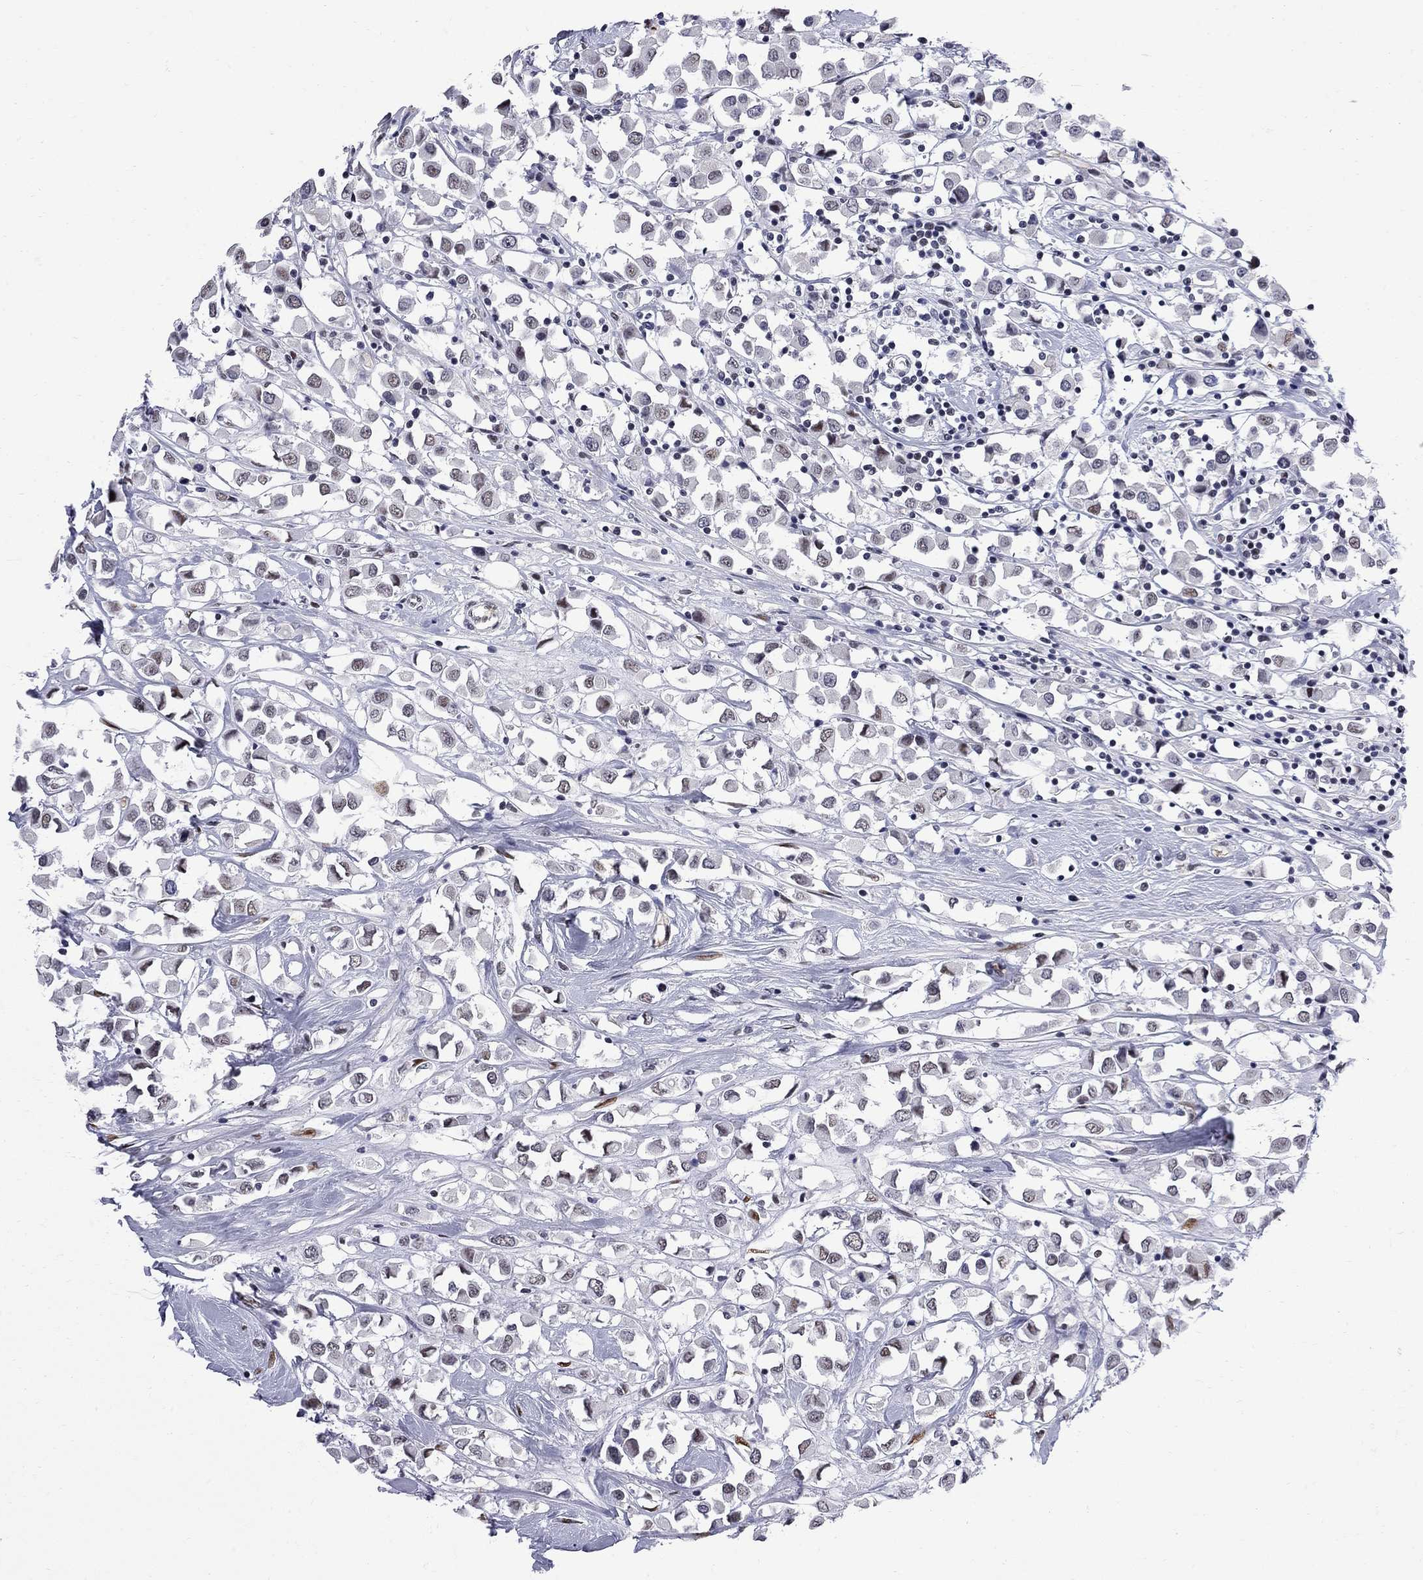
{"staining": {"intensity": "weak", "quantity": "<25%", "location": "nuclear"}, "tissue": "breast cancer", "cell_type": "Tumor cells", "image_type": "cancer", "snomed": [{"axis": "morphology", "description": "Duct carcinoma"}, {"axis": "topography", "description": "Breast"}], "caption": "High power microscopy photomicrograph of an immunohistochemistry image of breast infiltrating ductal carcinoma, revealing no significant staining in tumor cells. Nuclei are stained in blue.", "gene": "ZBTB47", "patient": {"sex": "female", "age": 61}}